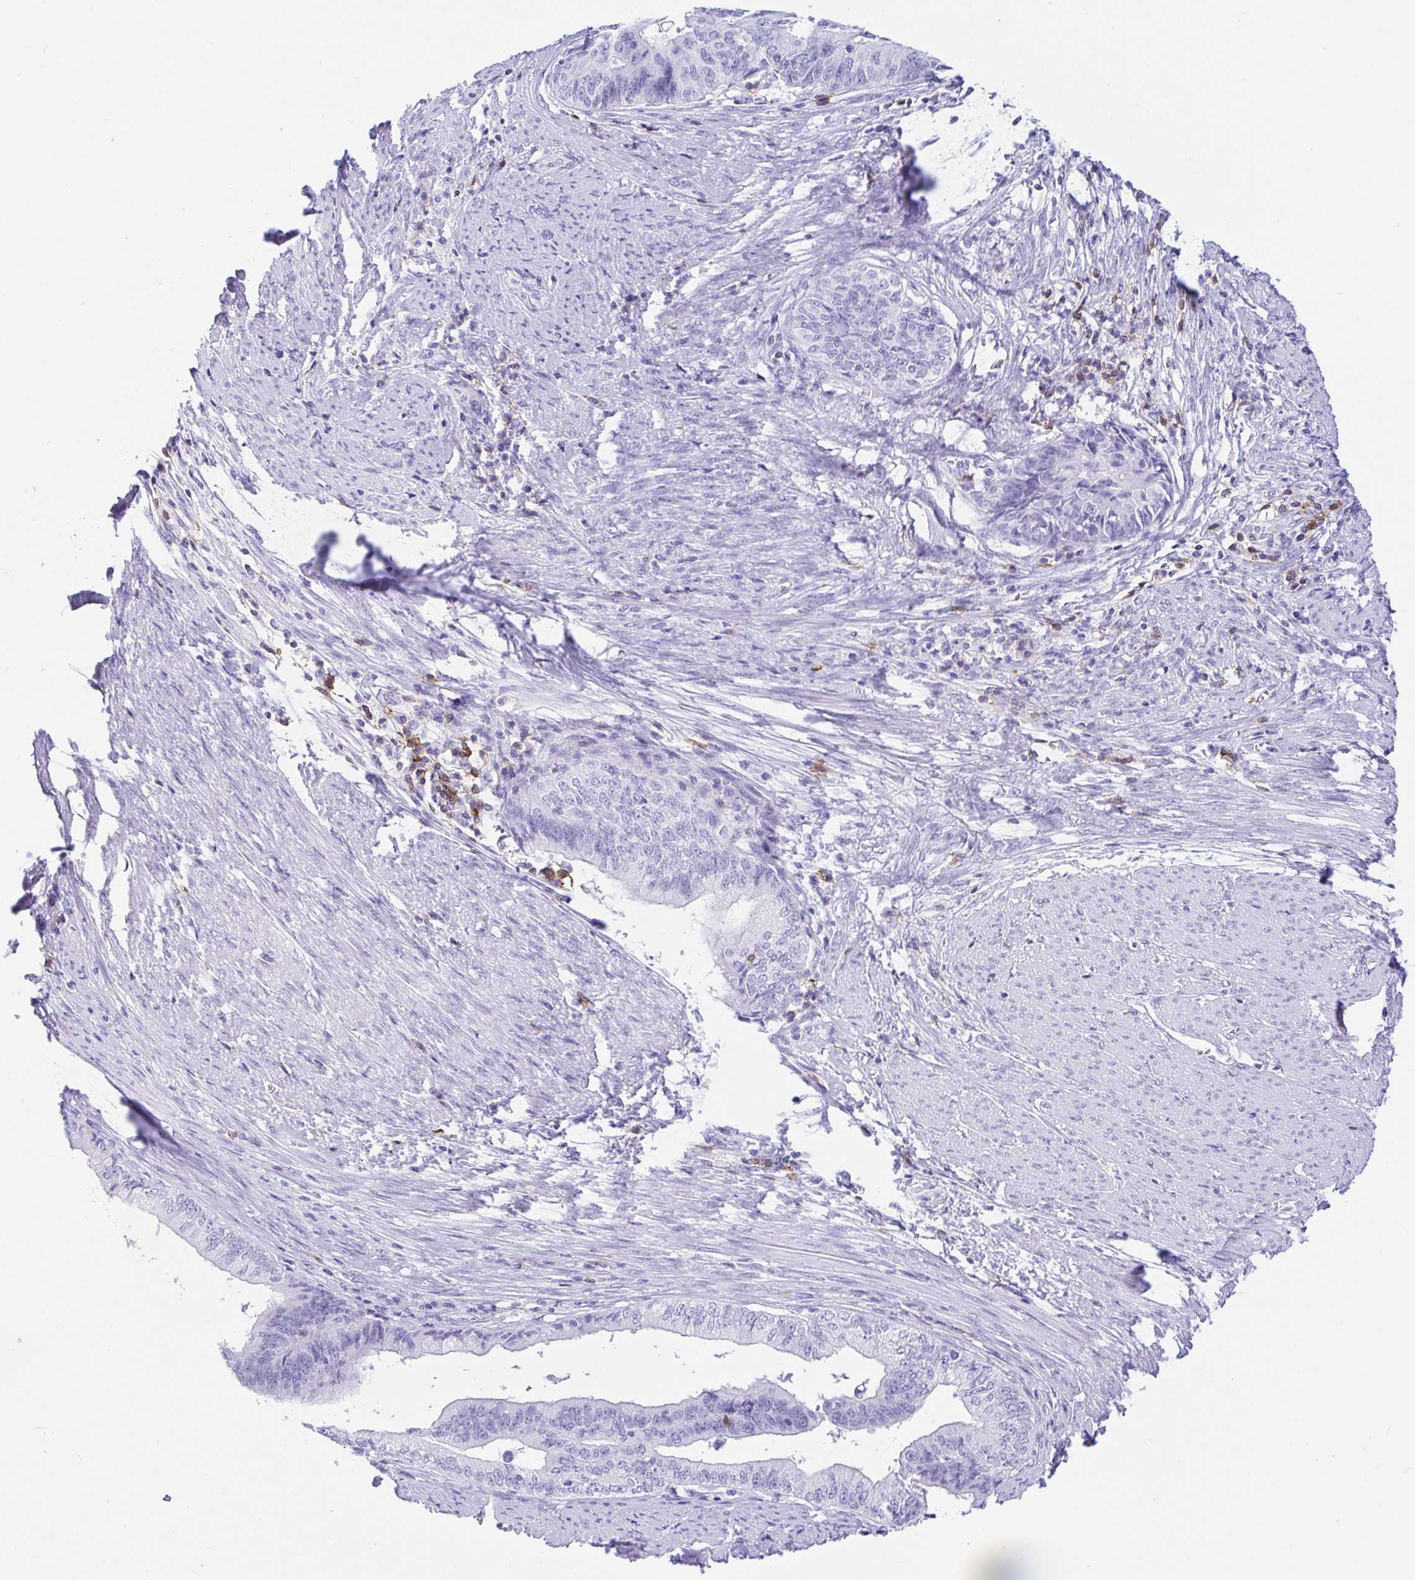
{"staining": {"intensity": "negative", "quantity": "none", "location": "none"}, "tissue": "endometrial cancer", "cell_type": "Tumor cells", "image_type": "cancer", "snomed": [{"axis": "morphology", "description": "Adenocarcinoma, NOS"}, {"axis": "topography", "description": "Endometrium"}], "caption": "Endometrial cancer (adenocarcinoma) was stained to show a protein in brown. There is no significant staining in tumor cells.", "gene": "CD5", "patient": {"sex": "female", "age": 65}}